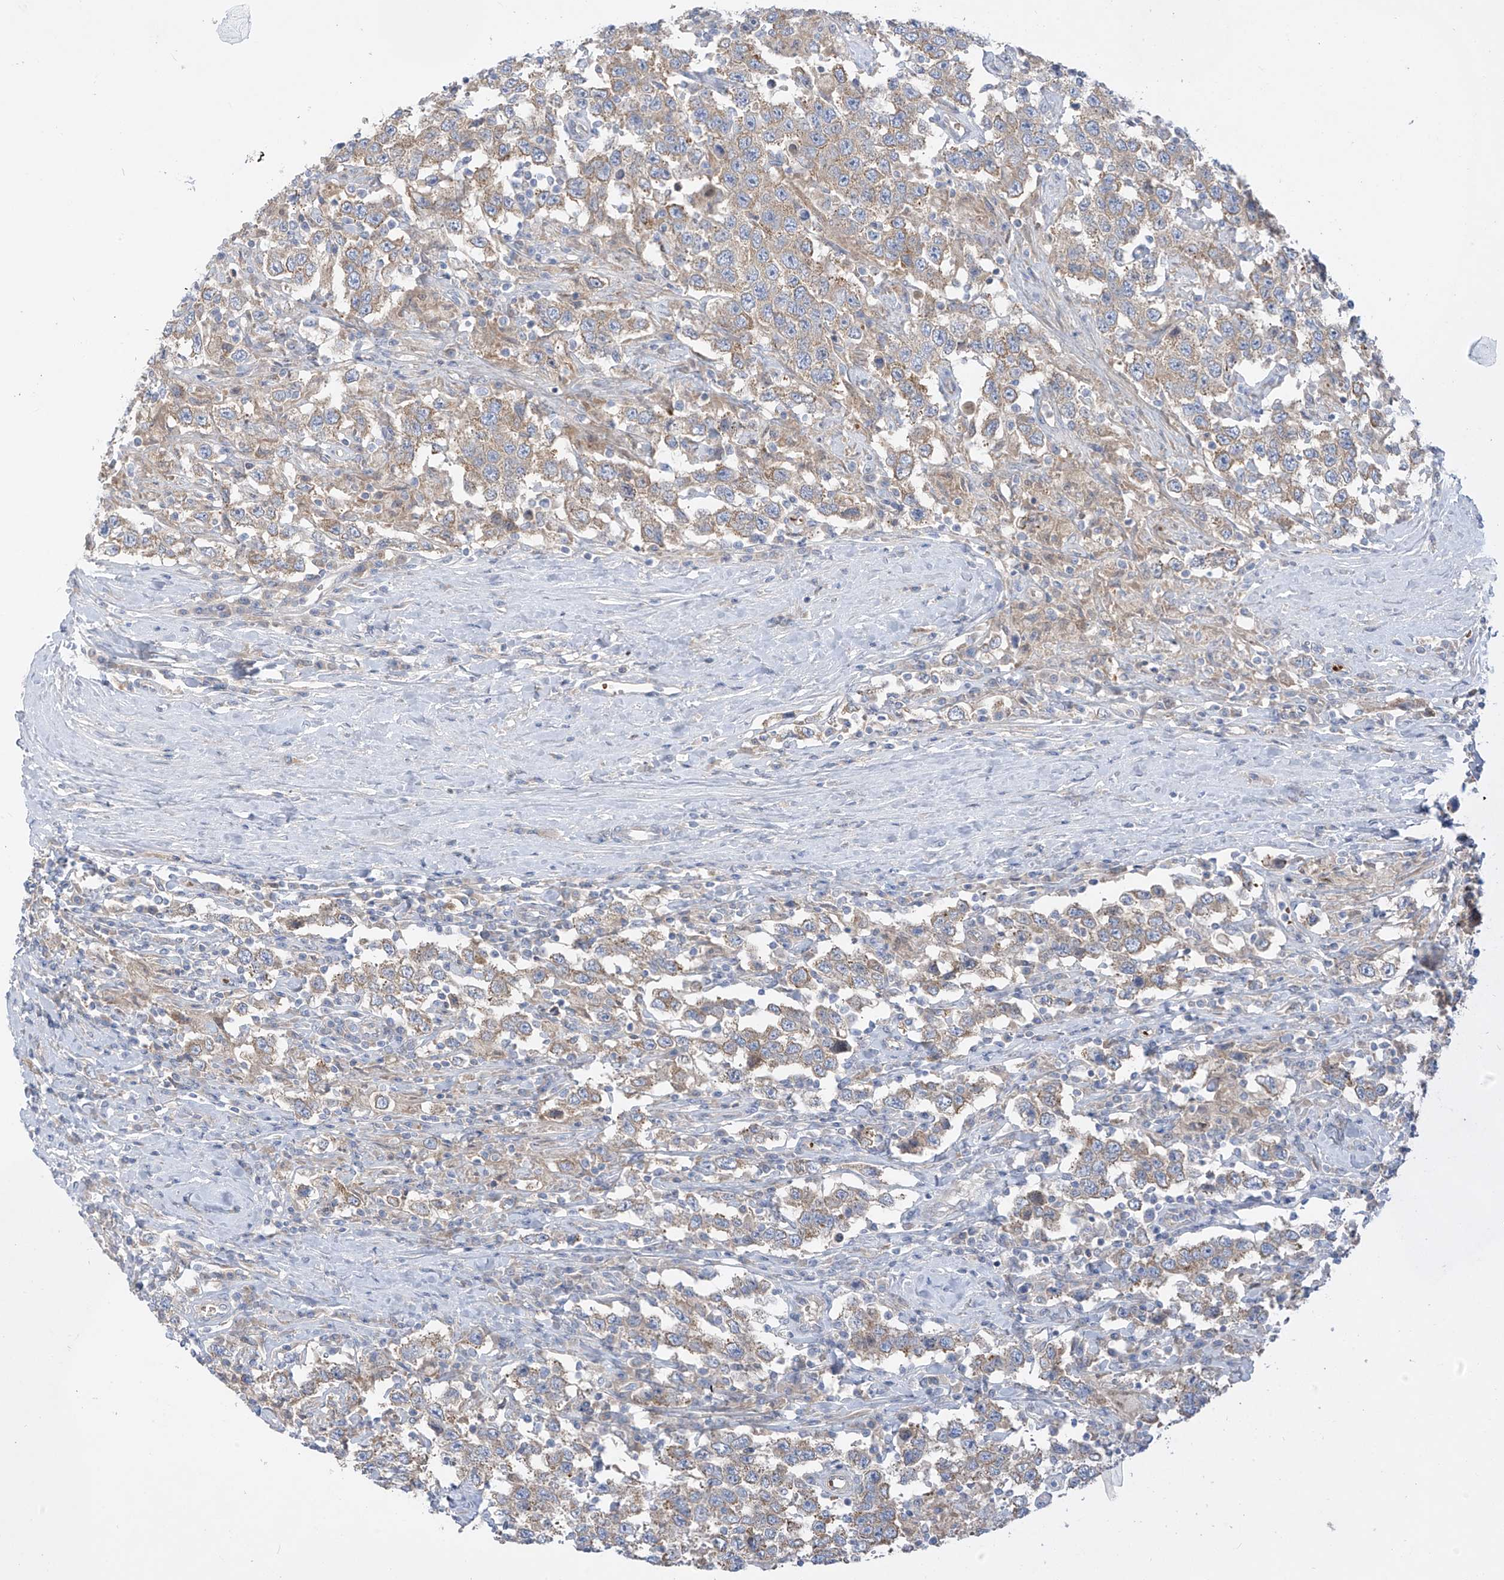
{"staining": {"intensity": "moderate", "quantity": "25%-75%", "location": "cytoplasmic/membranous"}, "tissue": "testis cancer", "cell_type": "Tumor cells", "image_type": "cancer", "snomed": [{"axis": "morphology", "description": "Seminoma, NOS"}, {"axis": "topography", "description": "Testis"}], "caption": "Immunohistochemistry (IHC) staining of testis seminoma, which exhibits medium levels of moderate cytoplasmic/membranous positivity in about 25%-75% of tumor cells indicating moderate cytoplasmic/membranous protein expression. The staining was performed using DAB (3,3'-diaminobenzidine) (brown) for protein detection and nuclei were counterstained in hematoxylin (blue).", "gene": "DGKQ", "patient": {"sex": "male", "age": 41}}